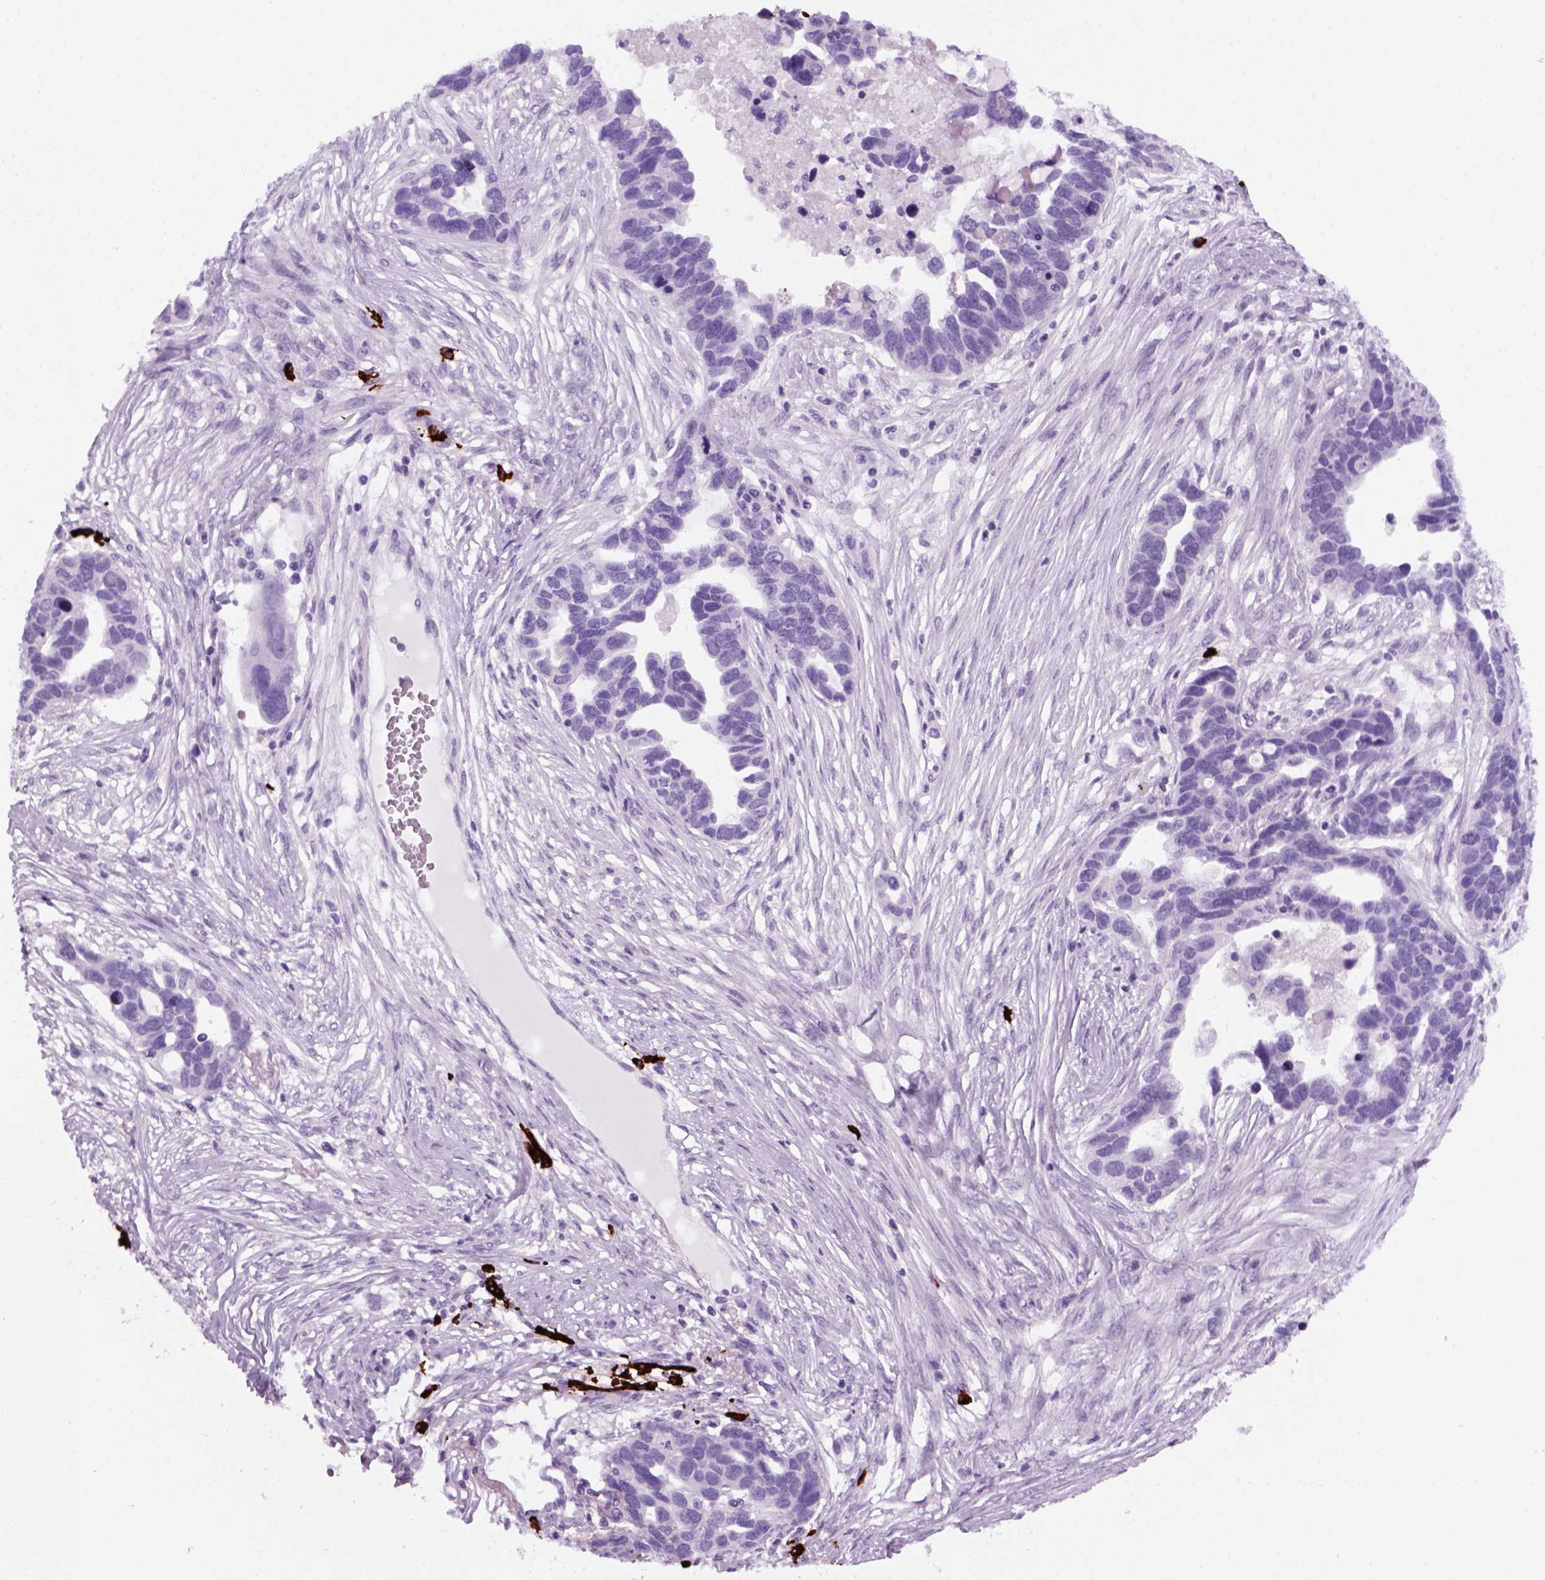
{"staining": {"intensity": "negative", "quantity": "none", "location": "none"}, "tissue": "ovarian cancer", "cell_type": "Tumor cells", "image_type": "cancer", "snomed": [{"axis": "morphology", "description": "Cystadenocarcinoma, serous, NOS"}, {"axis": "topography", "description": "Ovary"}], "caption": "Tumor cells are negative for brown protein staining in ovarian cancer.", "gene": "MZB1", "patient": {"sex": "female", "age": 54}}